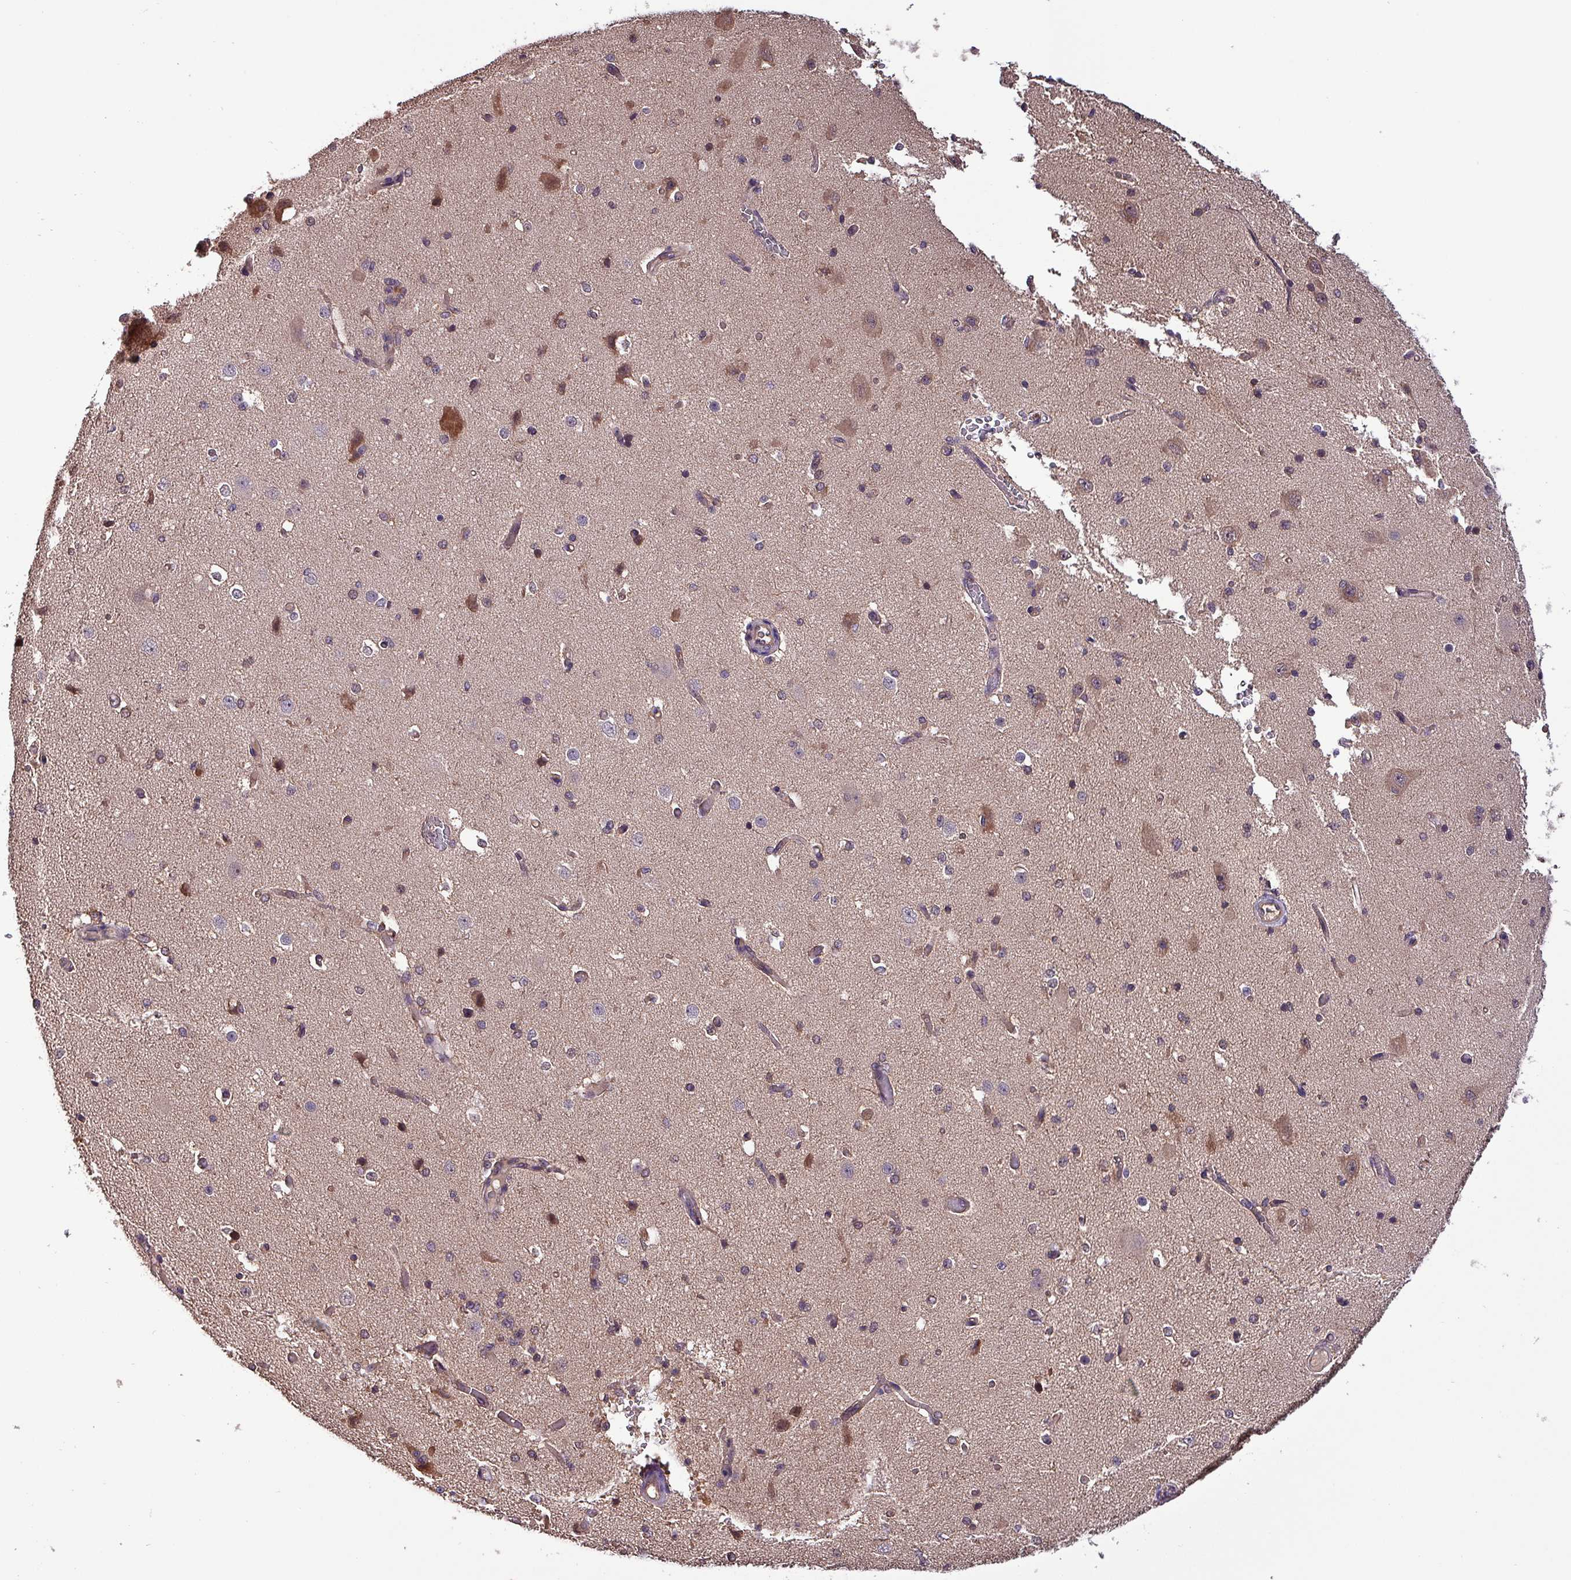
{"staining": {"intensity": "weak", "quantity": ">75%", "location": "cytoplasmic/membranous"}, "tissue": "cerebral cortex", "cell_type": "Endothelial cells", "image_type": "normal", "snomed": [{"axis": "morphology", "description": "Normal tissue, NOS"}, {"axis": "morphology", "description": "Inflammation, NOS"}, {"axis": "topography", "description": "Cerebral cortex"}], "caption": "Human cerebral cortex stained for a protein (brown) exhibits weak cytoplasmic/membranous positive positivity in approximately >75% of endothelial cells.", "gene": "PAFAH1B2", "patient": {"sex": "male", "age": 6}}